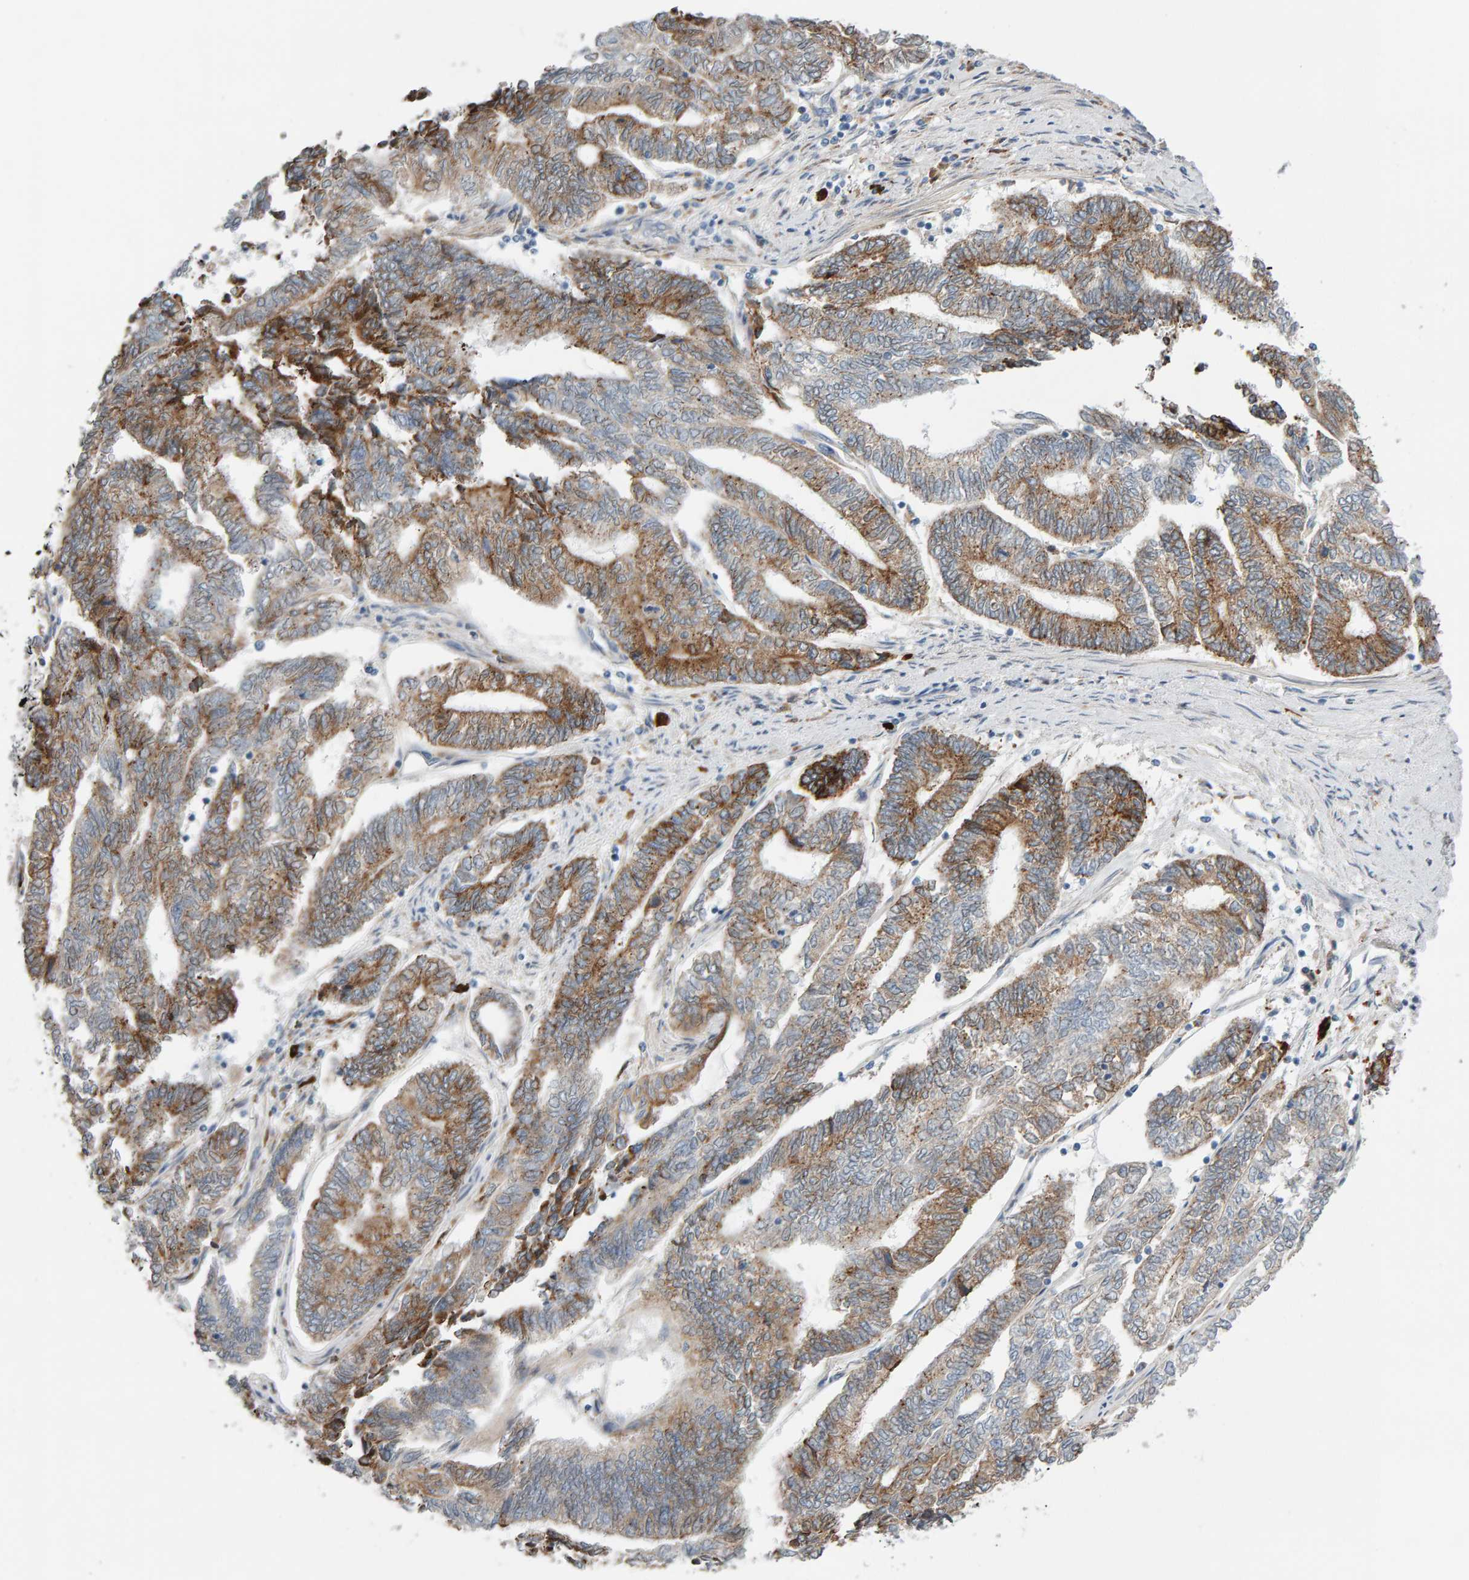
{"staining": {"intensity": "moderate", "quantity": ">75%", "location": "cytoplasmic/membranous"}, "tissue": "endometrial cancer", "cell_type": "Tumor cells", "image_type": "cancer", "snomed": [{"axis": "morphology", "description": "Adenocarcinoma, NOS"}, {"axis": "topography", "description": "Uterus"}, {"axis": "topography", "description": "Endometrium"}], "caption": "Immunohistochemical staining of human endometrial adenocarcinoma demonstrates medium levels of moderate cytoplasmic/membranous positivity in approximately >75% of tumor cells.", "gene": "ENGASE", "patient": {"sex": "female", "age": 70}}